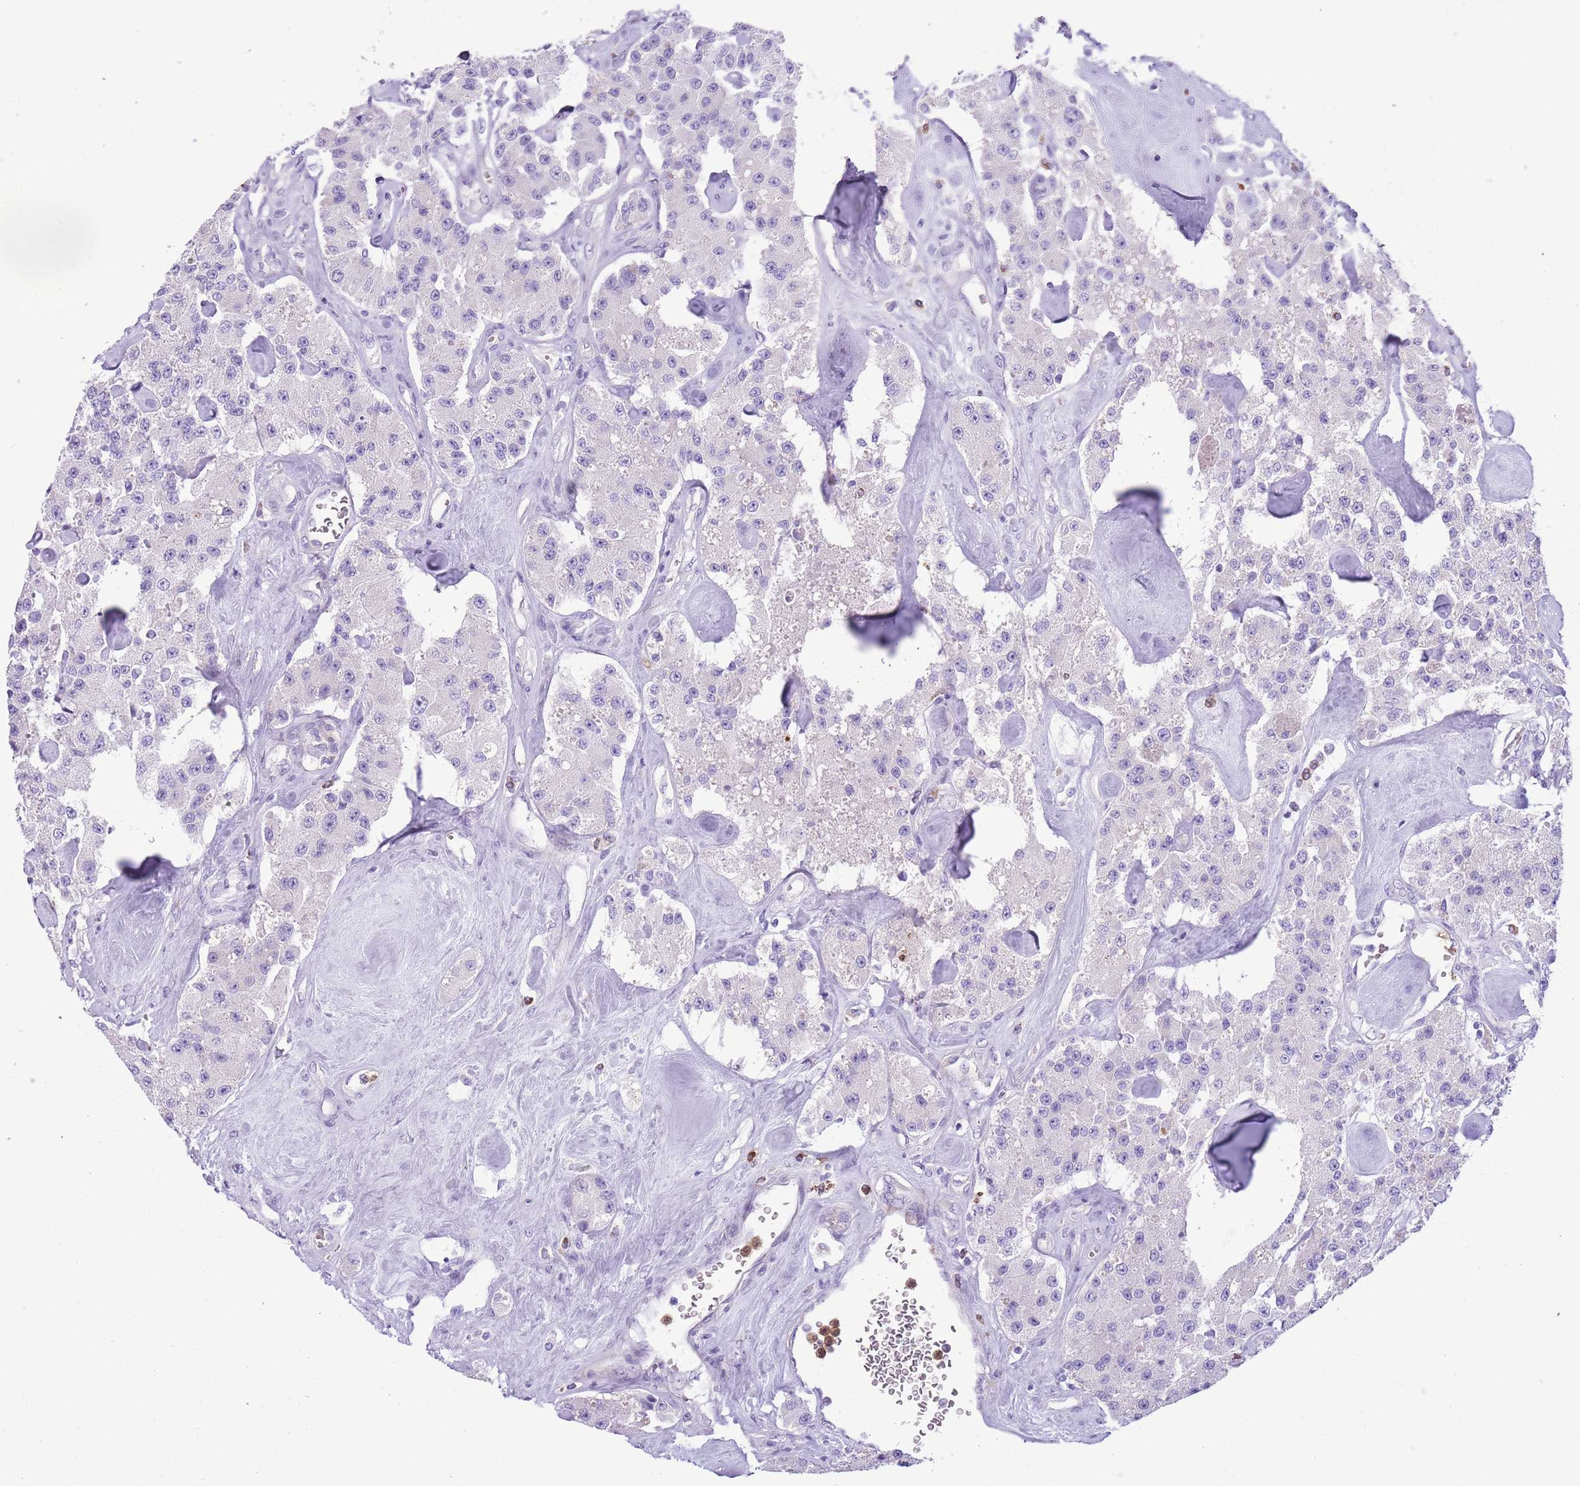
{"staining": {"intensity": "negative", "quantity": "none", "location": "none"}, "tissue": "carcinoid", "cell_type": "Tumor cells", "image_type": "cancer", "snomed": [{"axis": "morphology", "description": "Carcinoid, malignant, NOS"}, {"axis": "topography", "description": "Pancreas"}], "caption": "High magnification brightfield microscopy of carcinoid (malignant) stained with DAB (brown) and counterstained with hematoxylin (blue): tumor cells show no significant staining.", "gene": "OR6M1", "patient": {"sex": "male", "age": 41}}